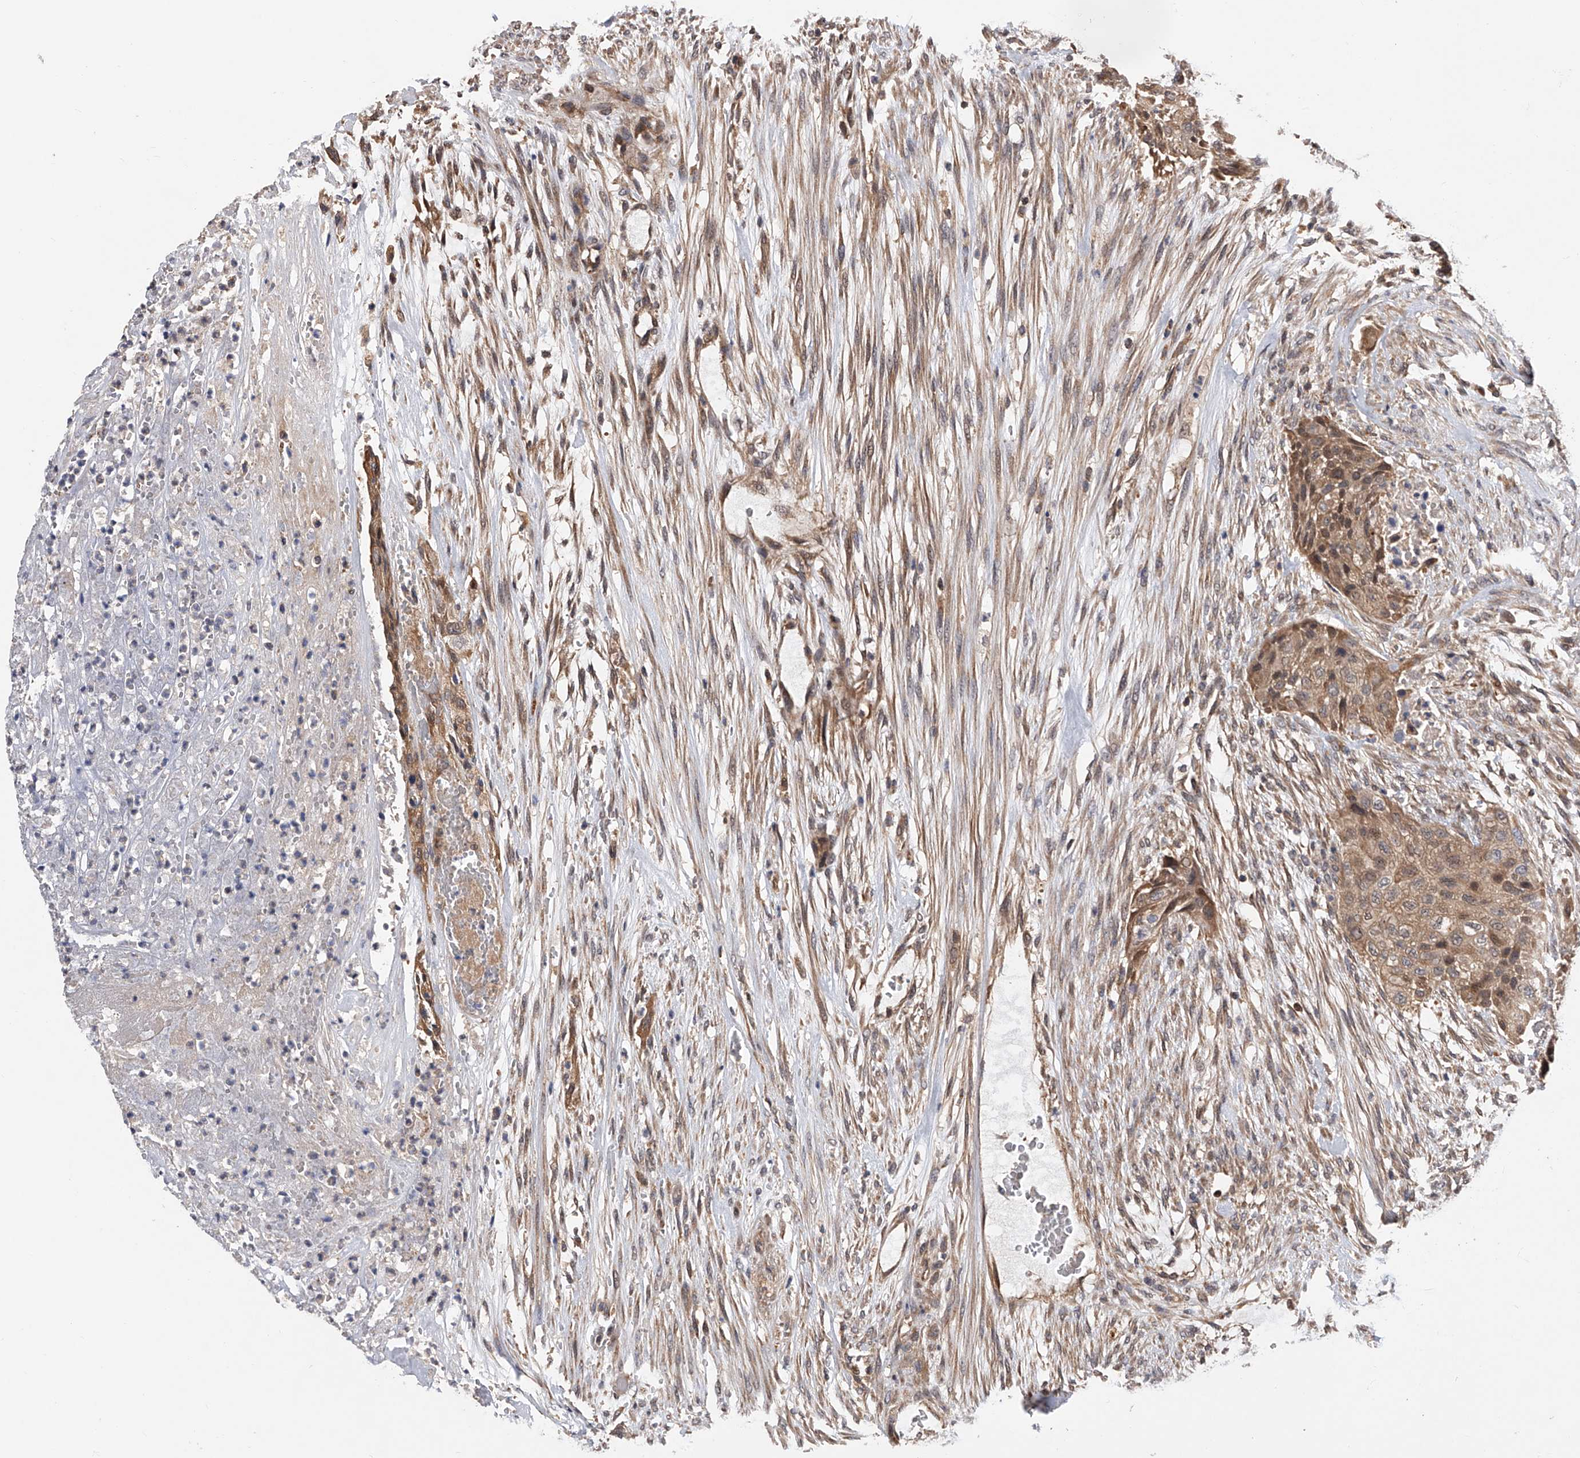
{"staining": {"intensity": "weak", "quantity": ">75%", "location": "cytoplasmic/membranous"}, "tissue": "urothelial cancer", "cell_type": "Tumor cells", "image_type": "cancer", "snomed": [{"axis": "morphology", "description": "Urothelial carcinoma, High grade"}, {"axis": "topography", "description": "Urinary bladder"}], "caption": "Immunohistochemistry micrograph of human high-grade urothelial carcinoma stained for a protein (brown), which exhibits low levels of weak cytoplasmic/membranous positivity in about >75% of tumor cells.", "gene": "GMDS", "patient": {"sex": "male", "age": 35}}